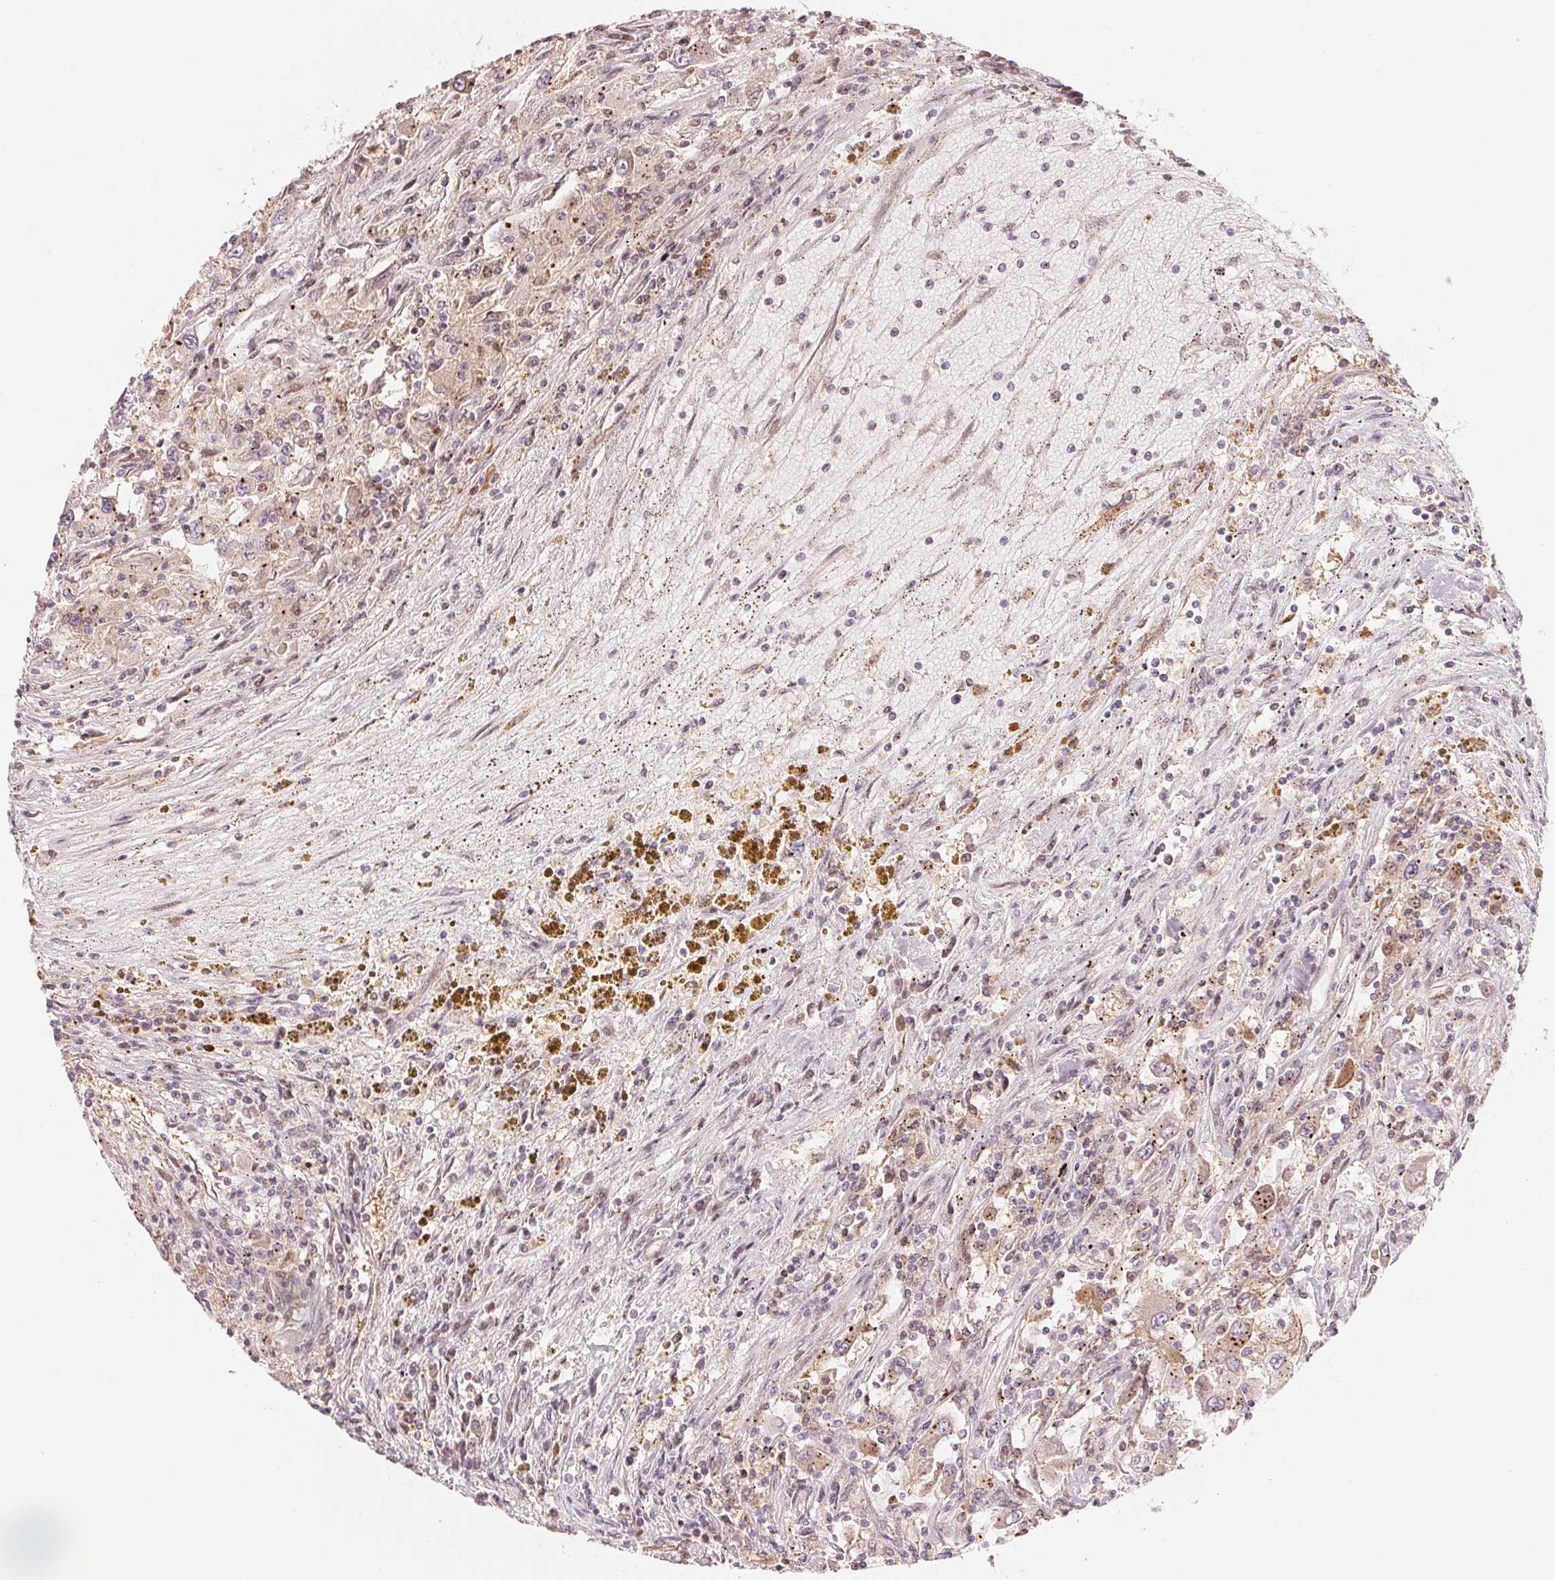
{"staining": {"intensity": "negative", "quantity": "none", "location": "none"}, "tissue": "renal cancer", "cell_type": "Tumor cells", "image_type": "cancer", "snomed": [{"axis": "morphology", "description": "Adenocarcinoma, NOS"}, {"axis": "topography", "description": "Kidney"}], "caption": "Protein analysis of renal adenocarcinoma shows no significant positivity in tumor cells. Brightfield microscopy of IHC stained with DAB (3,3'-diaminobenzidine) (brown) and hematoxylin (blue), captured at high magnification.", "gene": "SLC17A4", "patient": {"sex": "female", "age": 67}}